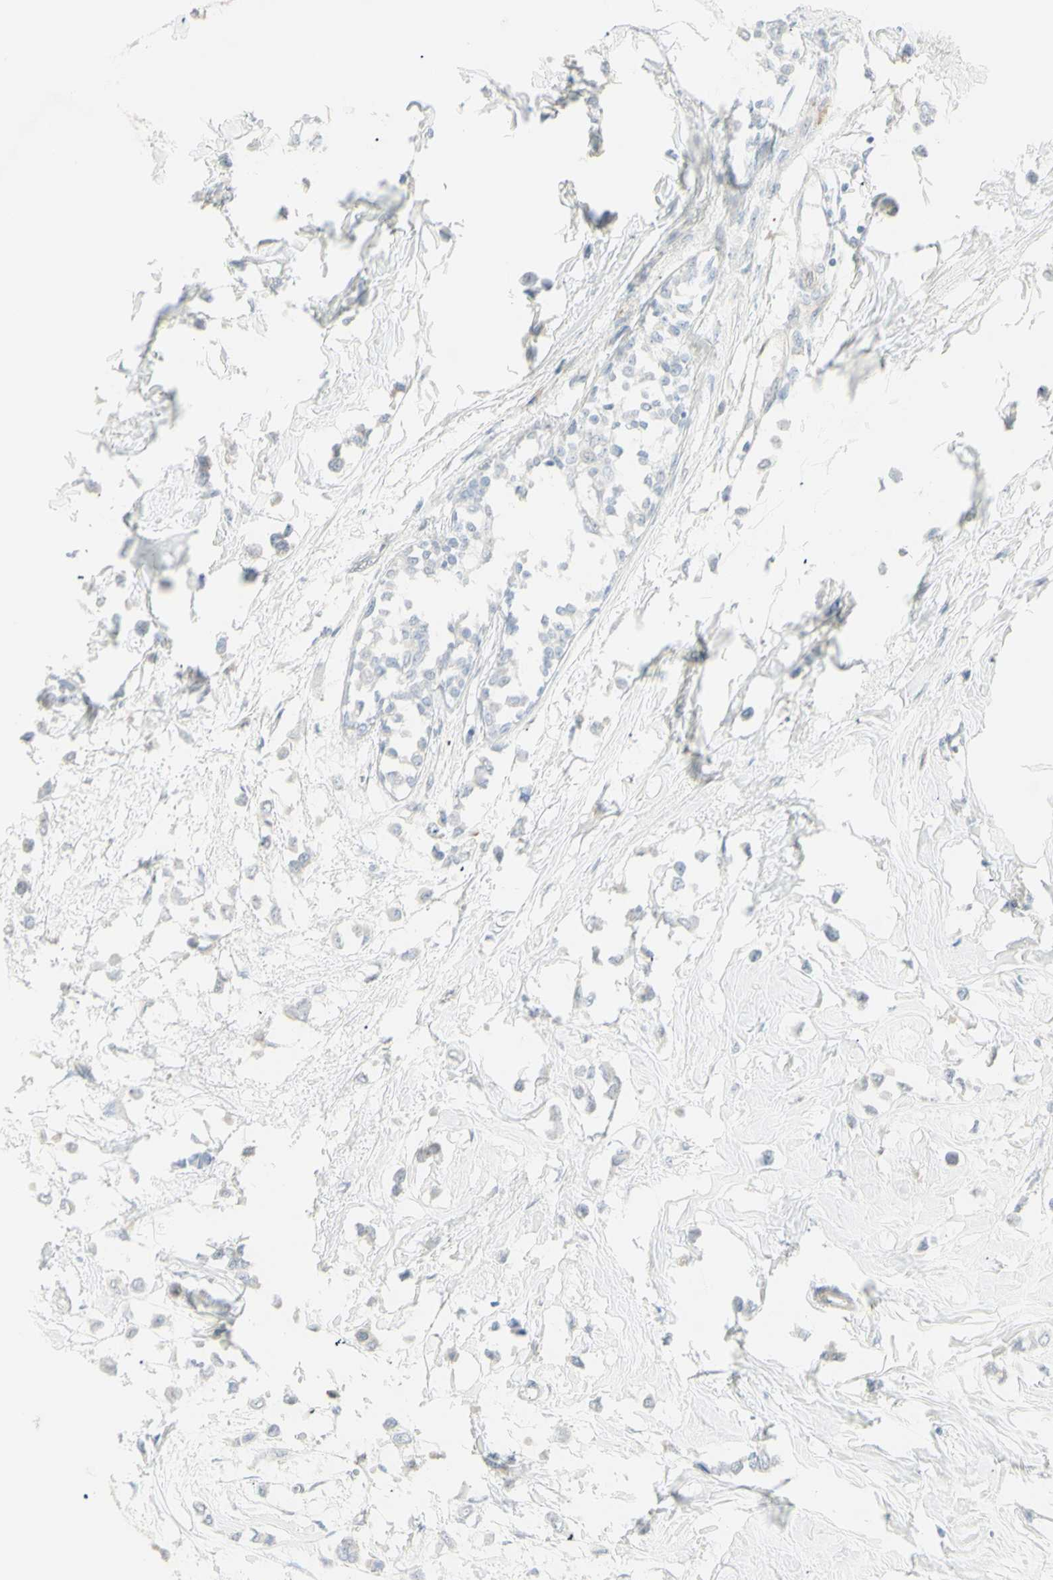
{"staining": {"intensity": "negative", "quantity": "none", "location": "none"}, "tissue": "breast cancer", "cell_type": "Tumor cells", "image_type": "cancer", "snomed": [{"axis": "morphology", "description": "Lobular carcinoma"}, {"axis": "topography", "description": "Breast"}], "caption": "This is a photomicrograph of IHC staining of lobular carcinoma (breast), which shows no staining in tumor cells.", "gene": "NDST4", "patient": {"sex": "female", "age": 51}}